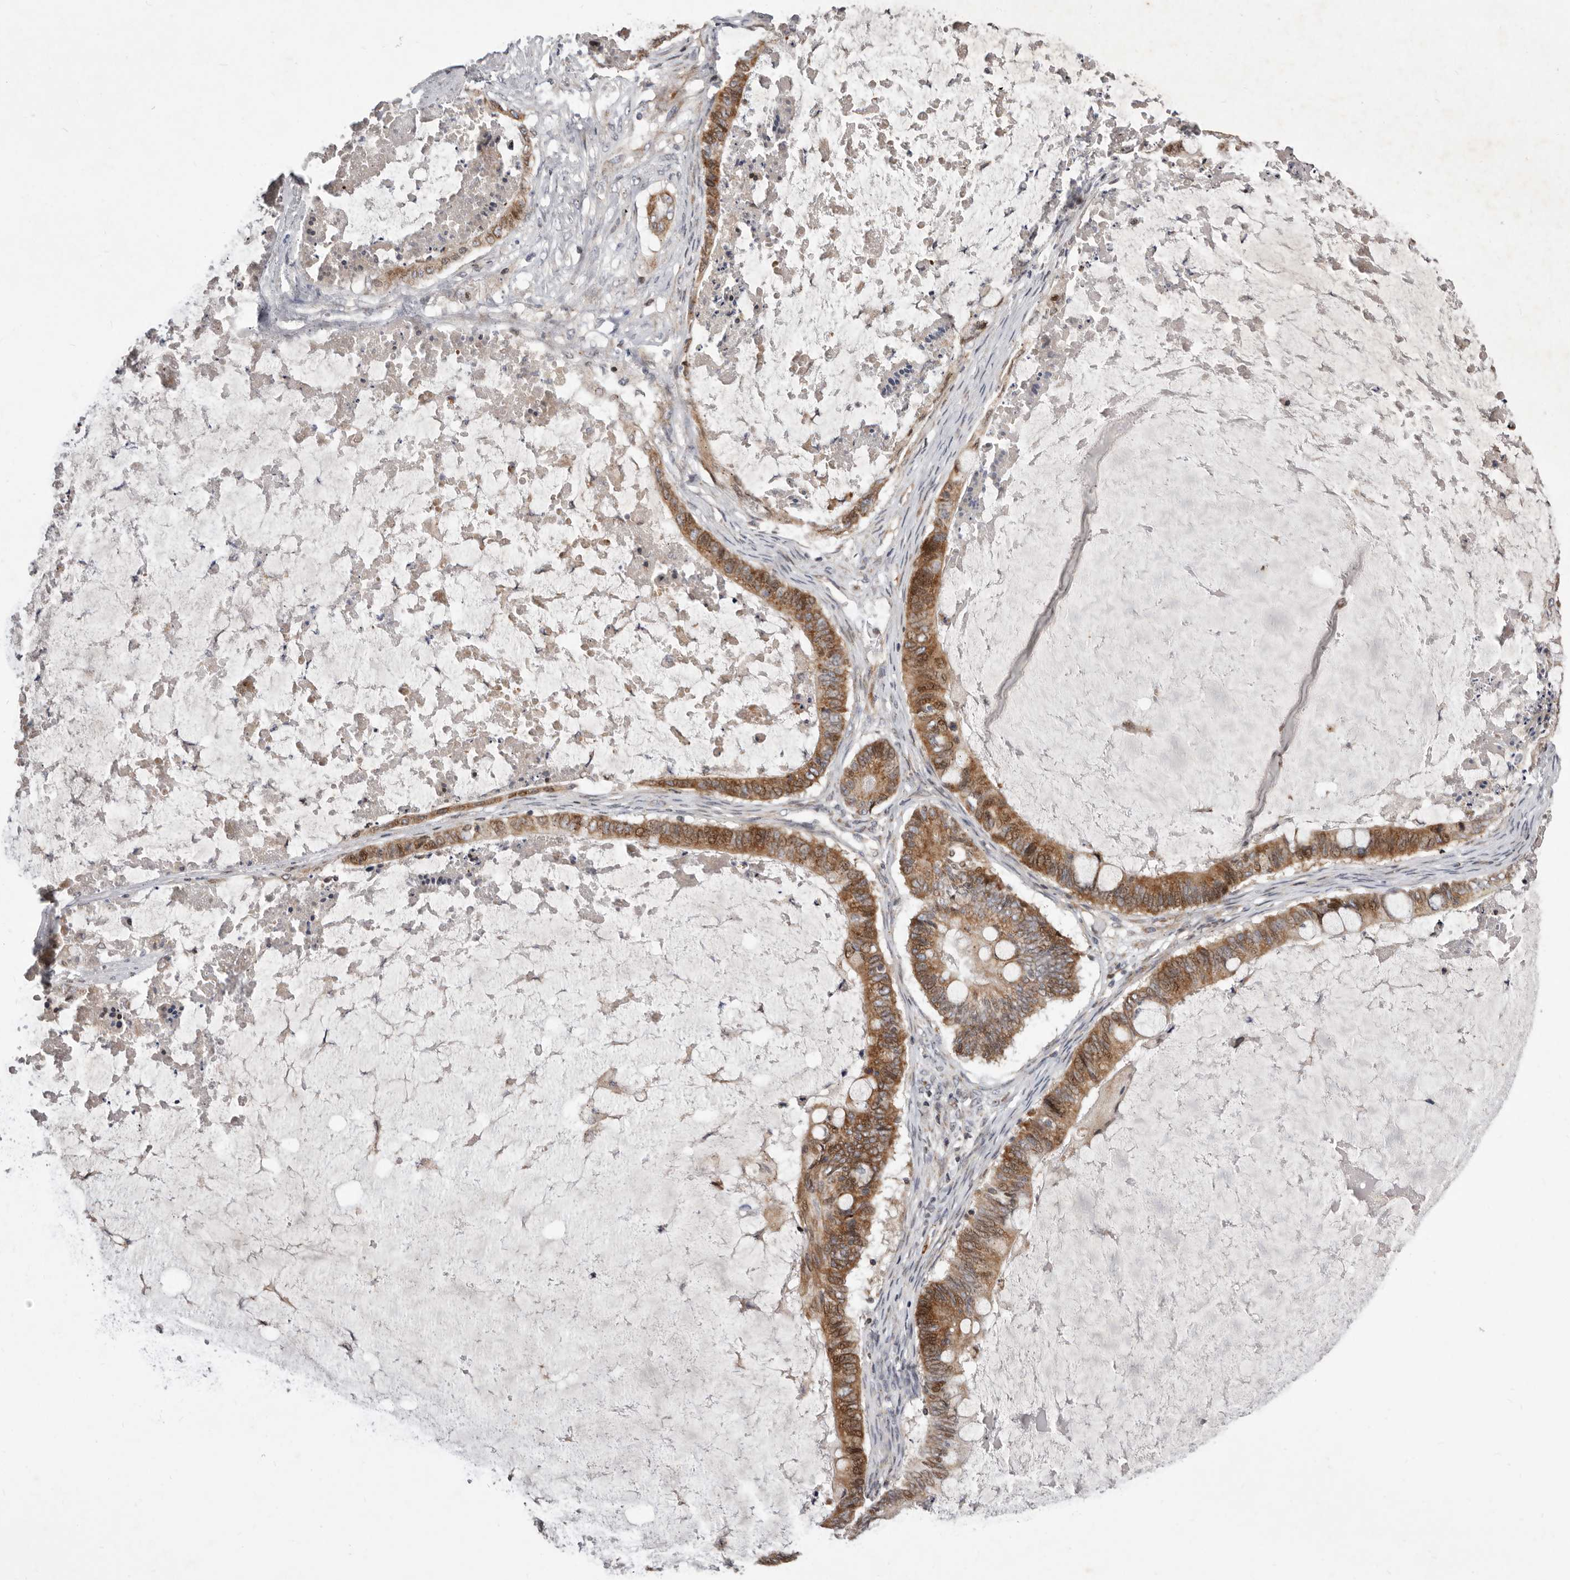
{"staining": {"intensity": "moderate", "quantity": ">75%", "location": "cytoplasmic/membranous,nuclear"}, "tissue": "ovarian cancer", "cell_type": "Tumor cells", "image_type": "cancer", "snomed": [{"axis": "morphology", "description": "Cystadenocarcinoma, mucinous, NOS"}, {"axis": "topography", "description": "Ovary"}], "caption": "A histopathology image showing moderate cytoplasmic/membranous and nuclear positivity in about >75% of tumor cells in ovarian cancer (mucinous cystadenocarcinoma), as visualized by brown immunohistochemical staining.", "gene": "TIMM17B", "patient": {"sex": "female", "age": 61}}